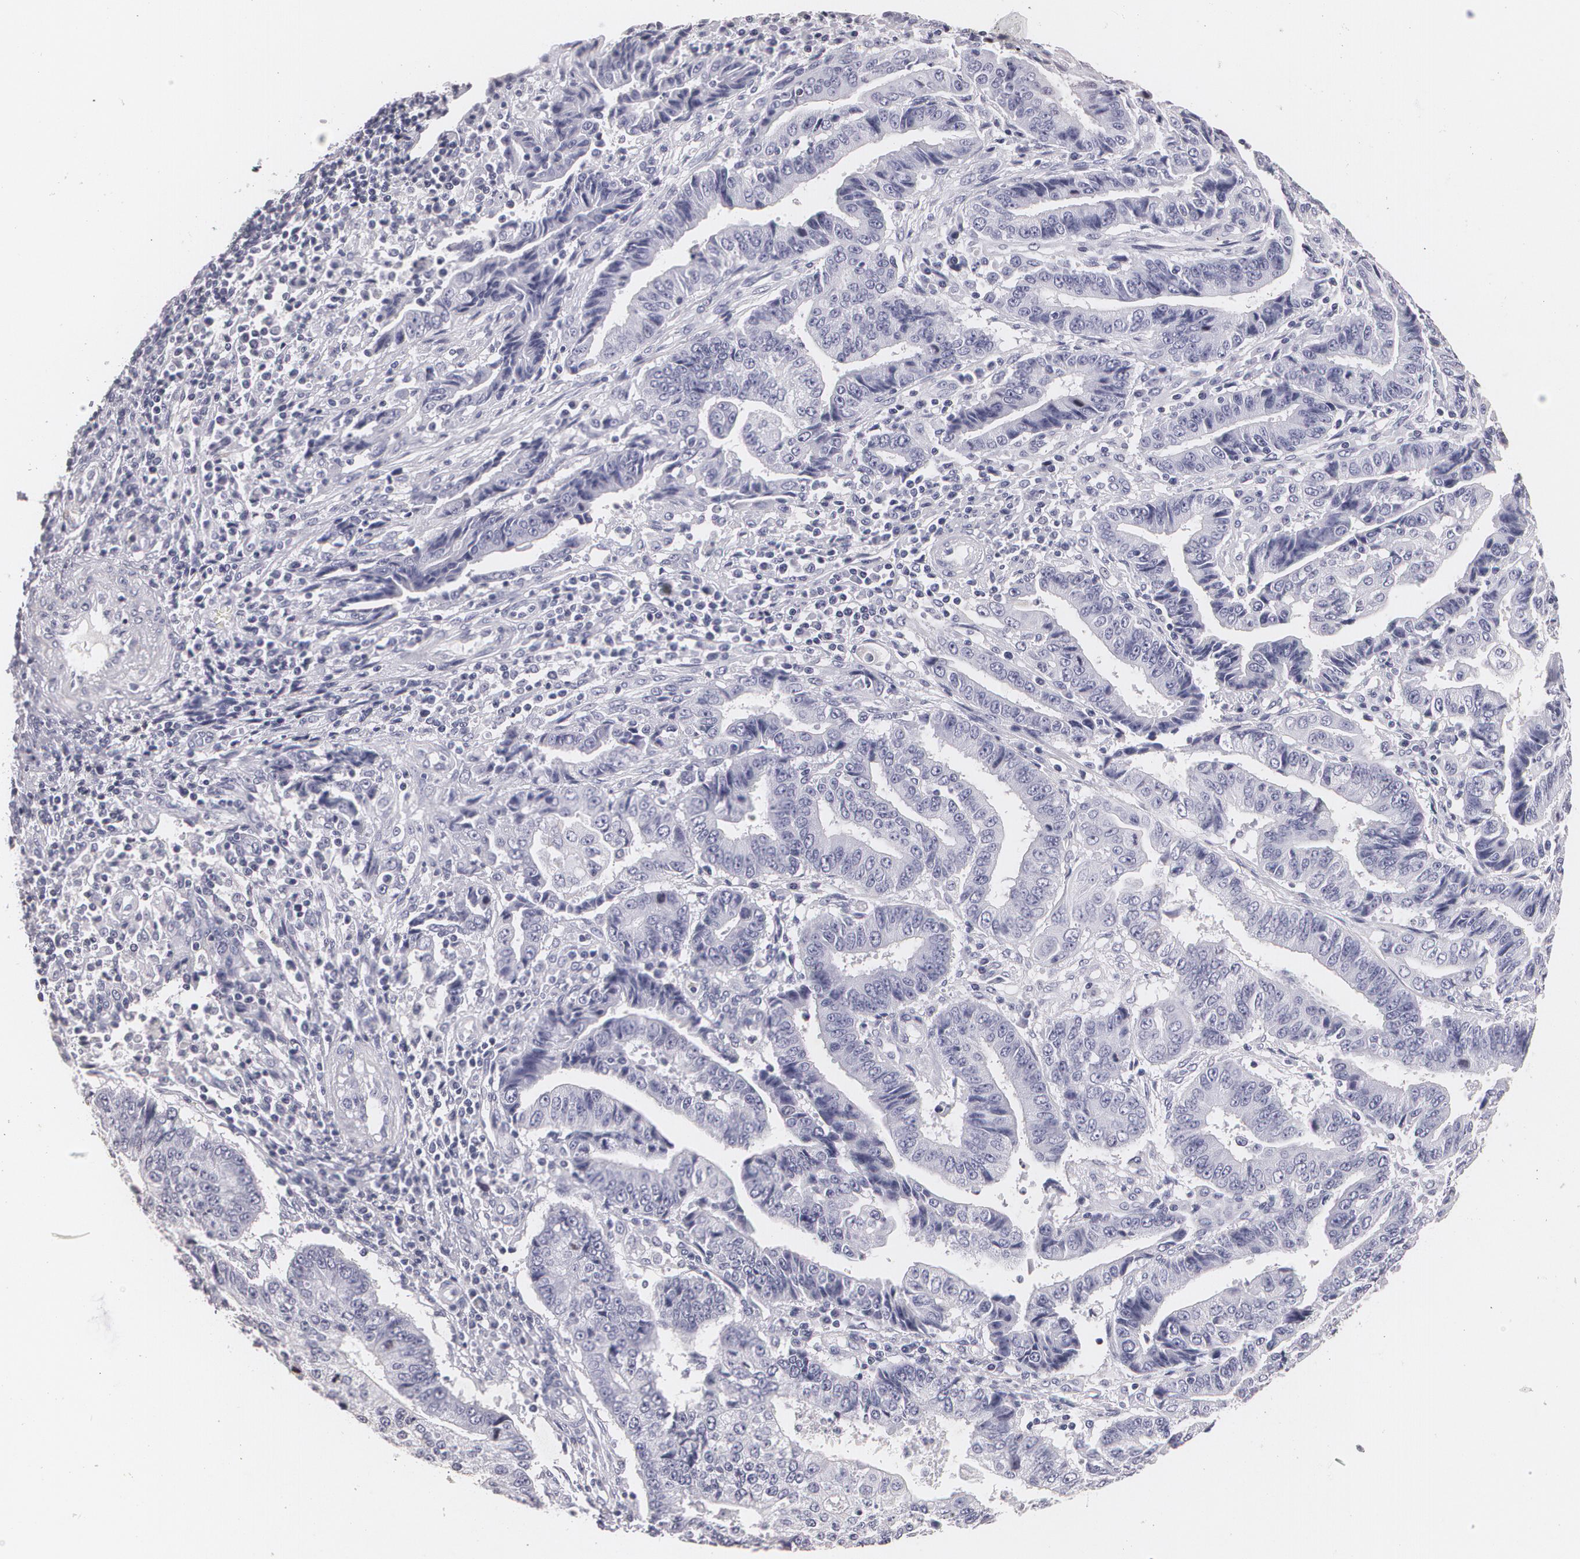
{"staining": {"intensity": "negative", "quantity": "none", "location": "none"}, "tissue": "endometrial cancer", "cell_type": "Tumor cells", "image_type": "cancer", "snomed": [{"axis": "morphology", "description": "Adenocarcinoma, NOS"}, {"axis": "topography", "description": "Endometrium"}], "caption": "Human endometrial adenocarcinoma stained for a protein using immunohistochemistry reveals no staining in tumor cells.", "gene": "NGFR", "patient": {"sex": "female", "age": 75}}